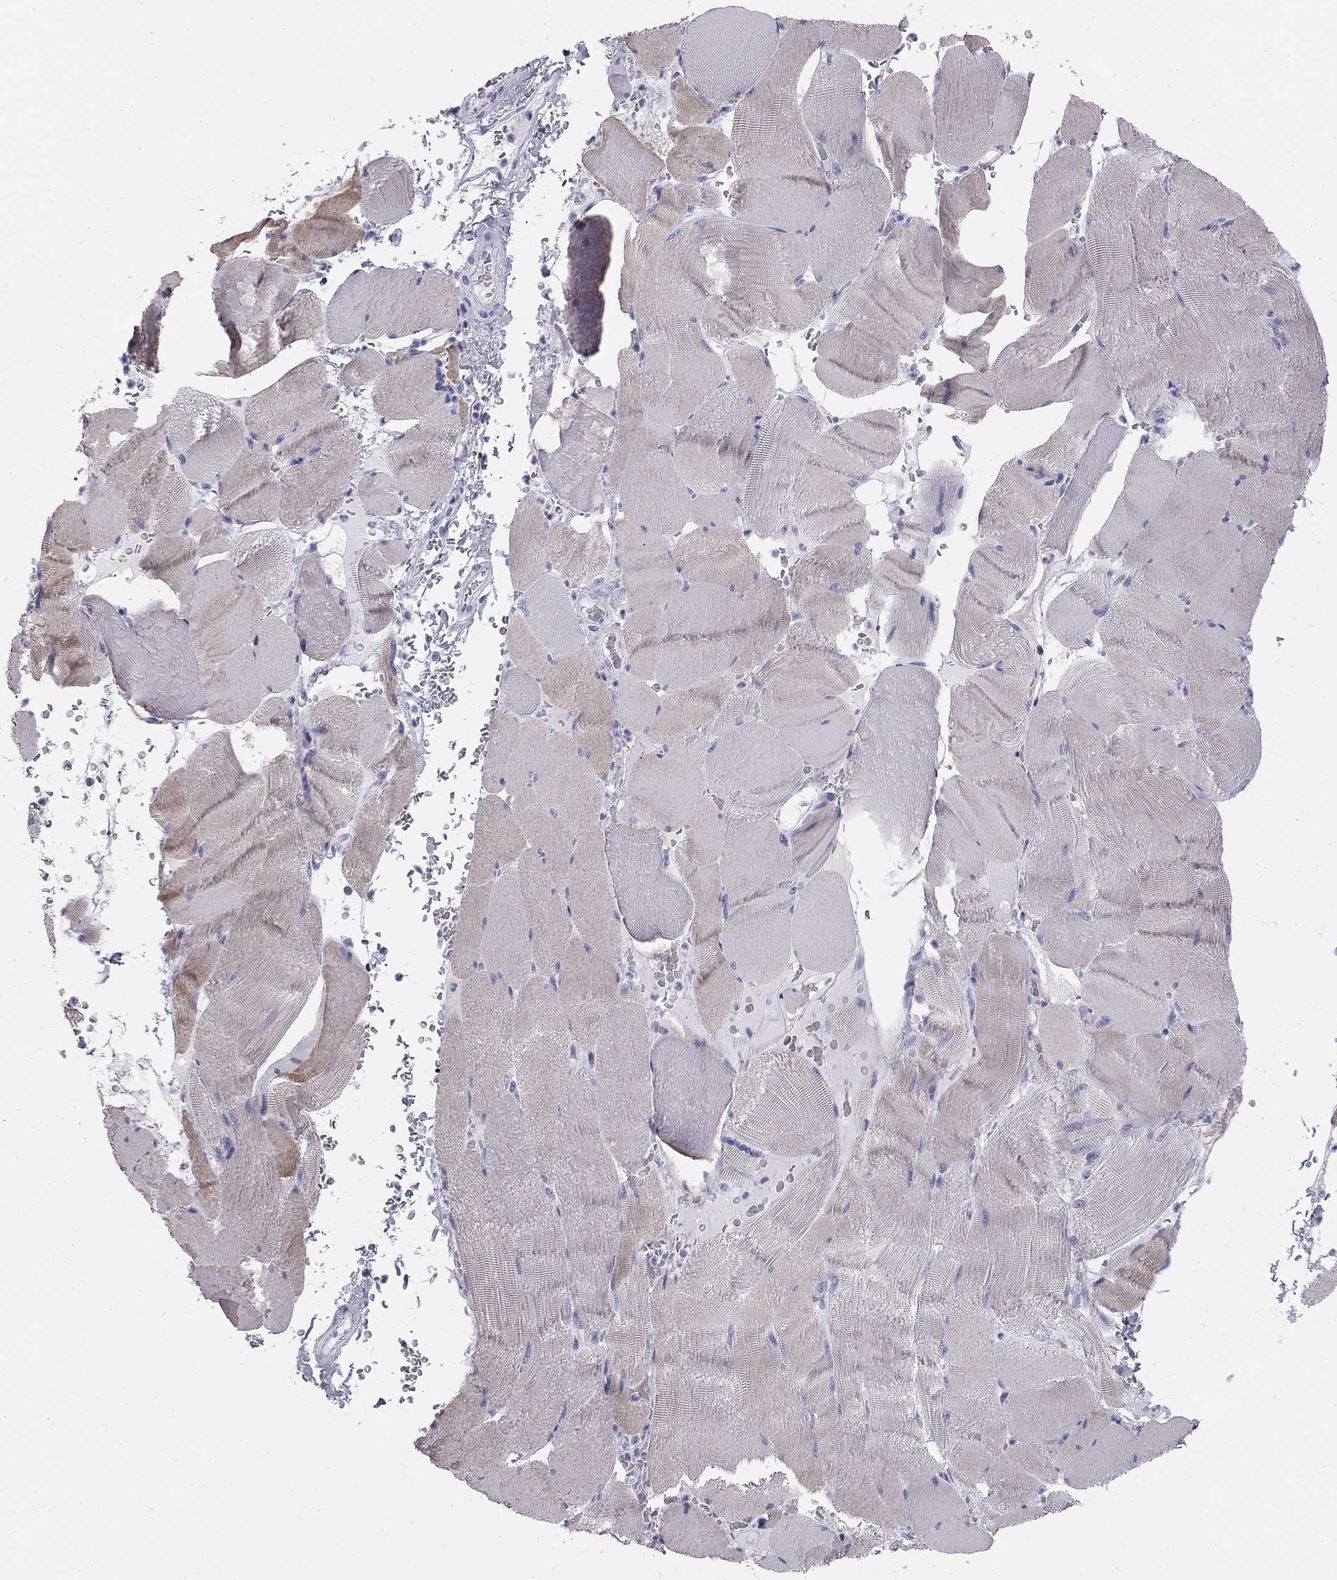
{"staining": {"intensity": "weak", "quantity": "<25%", "location": "cytoplasmic/membranous"}, "tissue": "skeletal muscle", "cell_type": "Myocytes", "image_type": "normal", "snomed": [{"axis": "morphology", "description": "Normal tissue, NOS"}, {"axis": "topography", "description": "Skeletal muscle"}], "caption": "DAB (3,3'-diaminobenzidine) immunohistochemical staining of benign skeletal muscle exhibits no significant positivity in myocytes.", "gene": "SULT2B1", "patient": {"sex": "male", "age": 56}}